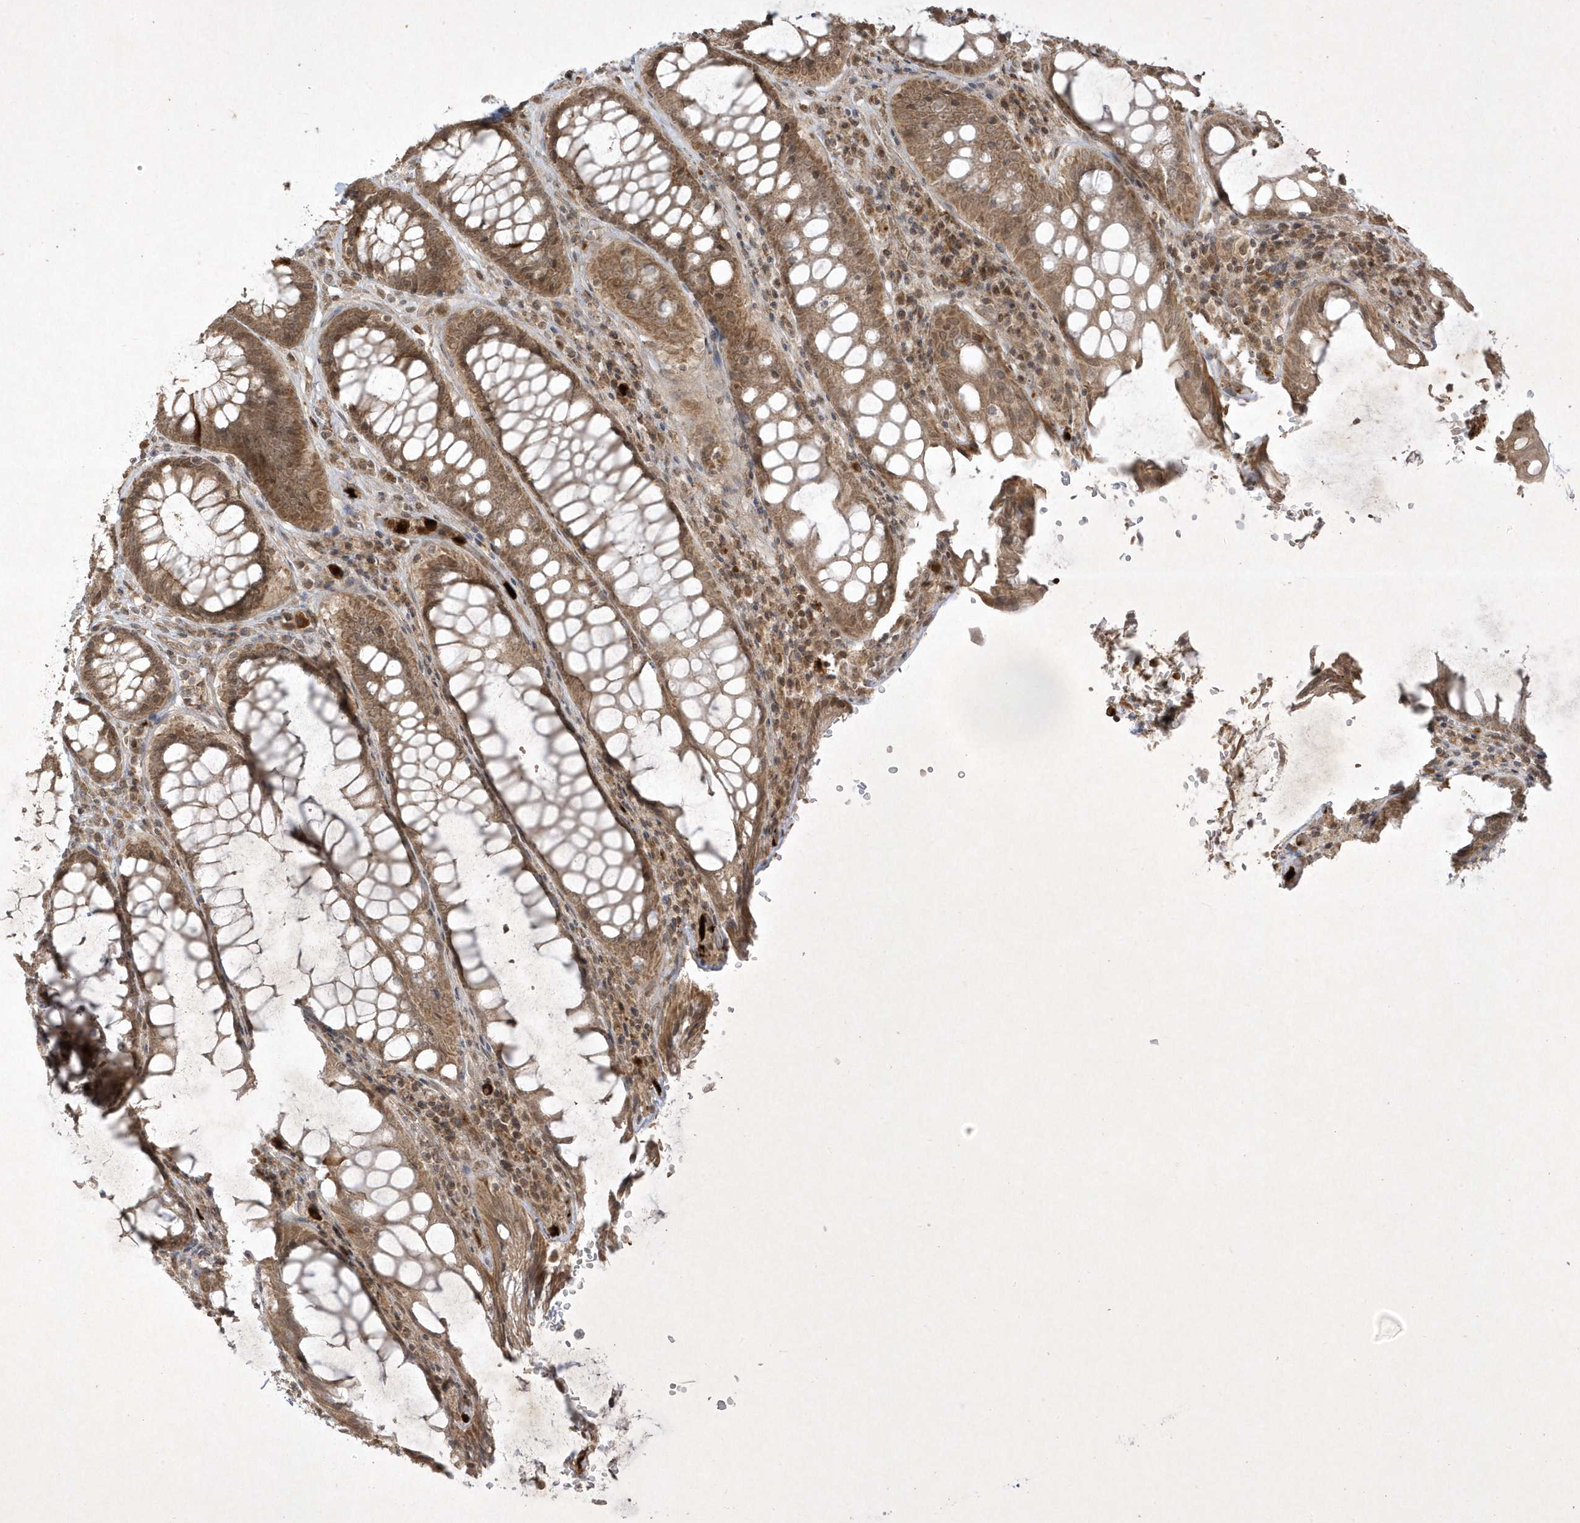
{"staining": {"intensity": "moderate", "quantity": ">75%", "location": "cytoplasmic/membranous"}, "tissue": "rectum", "cell_type": "Glandular cells", "image_type": "normal", "snomed": [{"axis": "morphology", "description": "Normal tissue, NOS"}, {"axis": "topography", "description": "Rectum"}], "caption": "Unremarkable rectum reveals moderate cytoplasmic/membranous expression in approximately >75% of glandular cells, visualized by immunohistochemistry.", "gene": "ZNF213", "patient": {"sex": "male", "age": 64}}